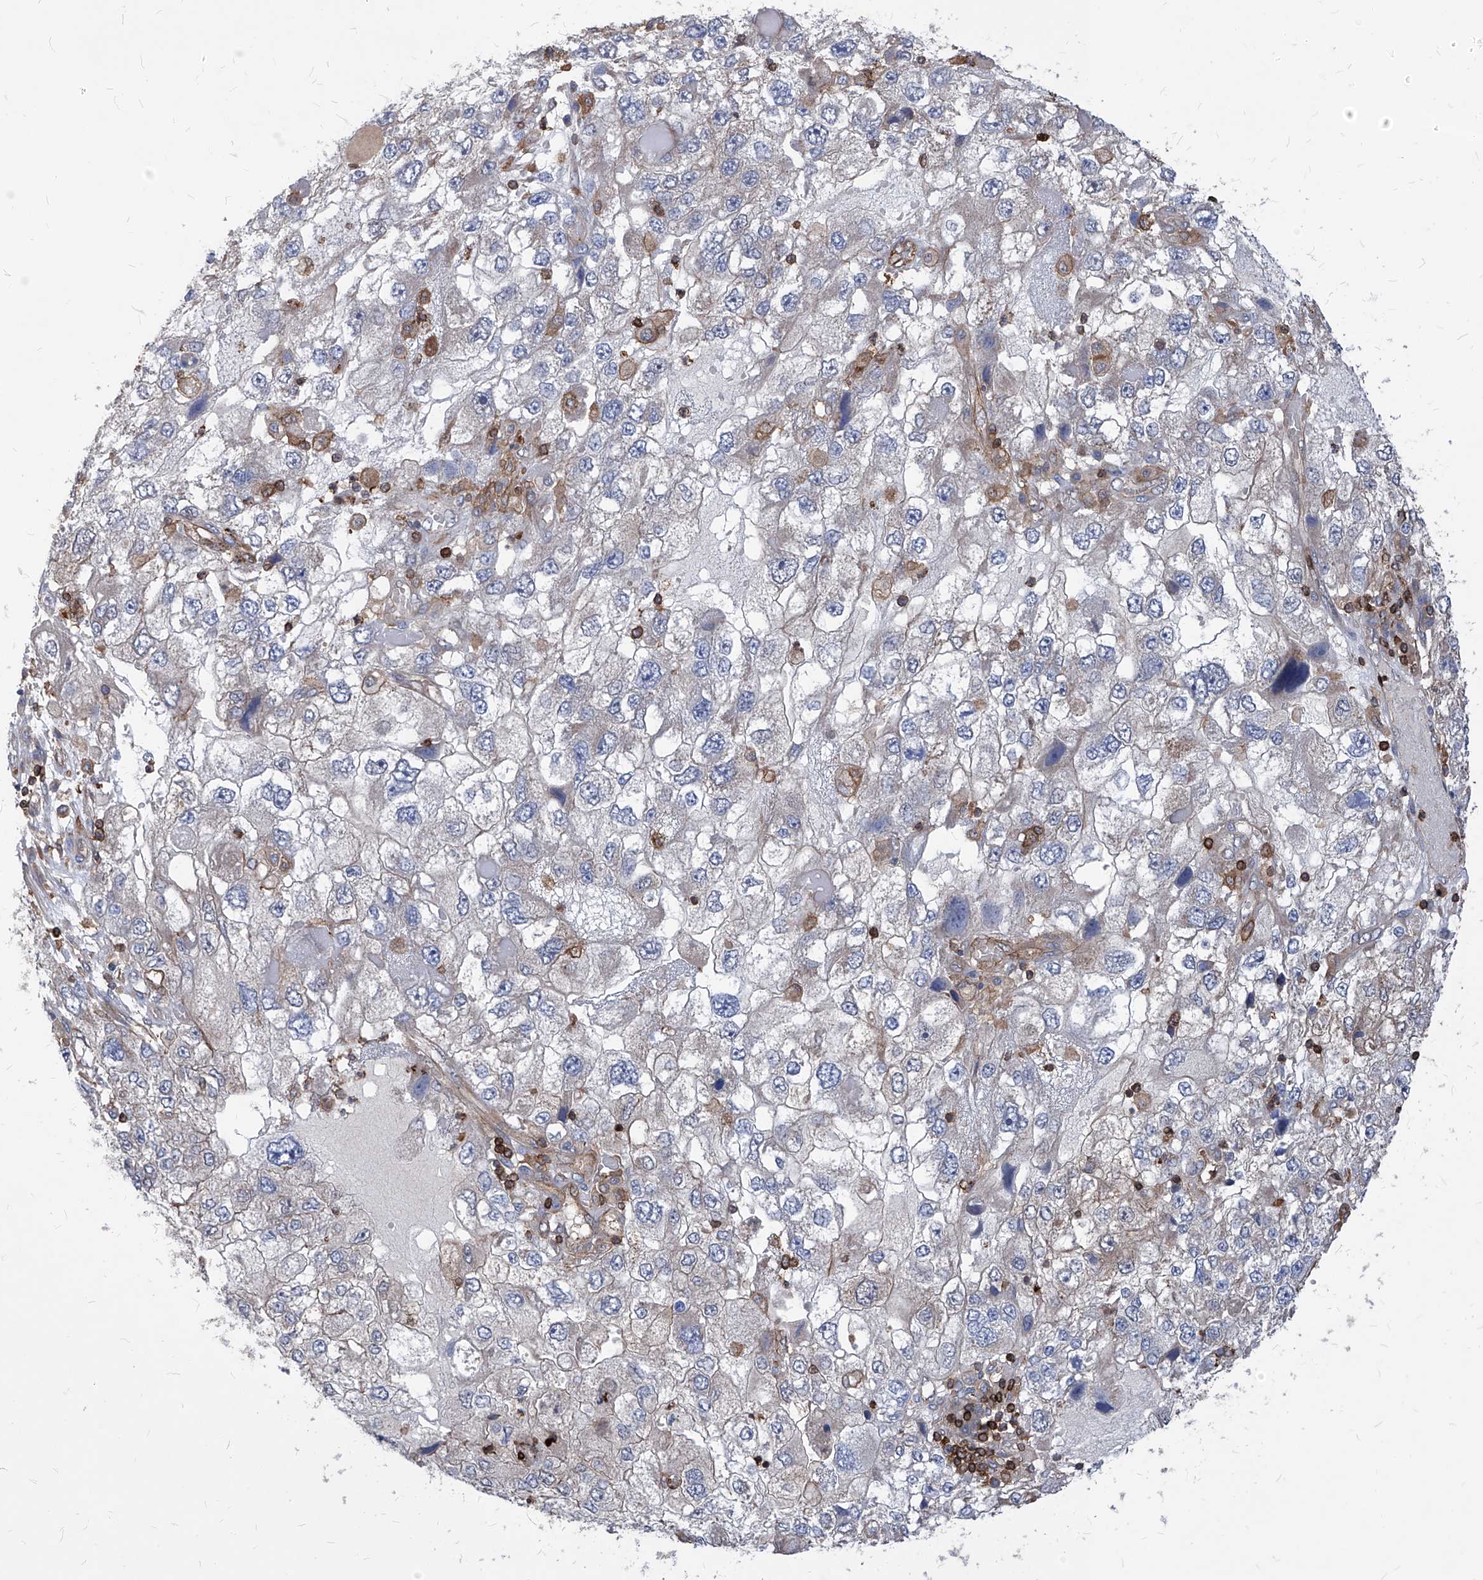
{"staining": {"intensity": "negative", "quantity": "none", "location": "none"}, "tissue": "endometrial cancer", "cell_type": "Tumor cells", "image_type": "cancer", "snomed": [{"axis": "morphology", "description": "Adenocarcinoma, NOS"}, {"axis": "topography", "description": "Endometrium"}], "caption": "High magnification brightfield microscopy of endometrial adenocarcinoma stained with DAB (3,3'-diaminobenzidine) (brown) and counterstained with hematoxylin (blue): tumor cells show no significant staining.", "gene": "ABRACL", "patient": {"sex": "female", "age": 49}}